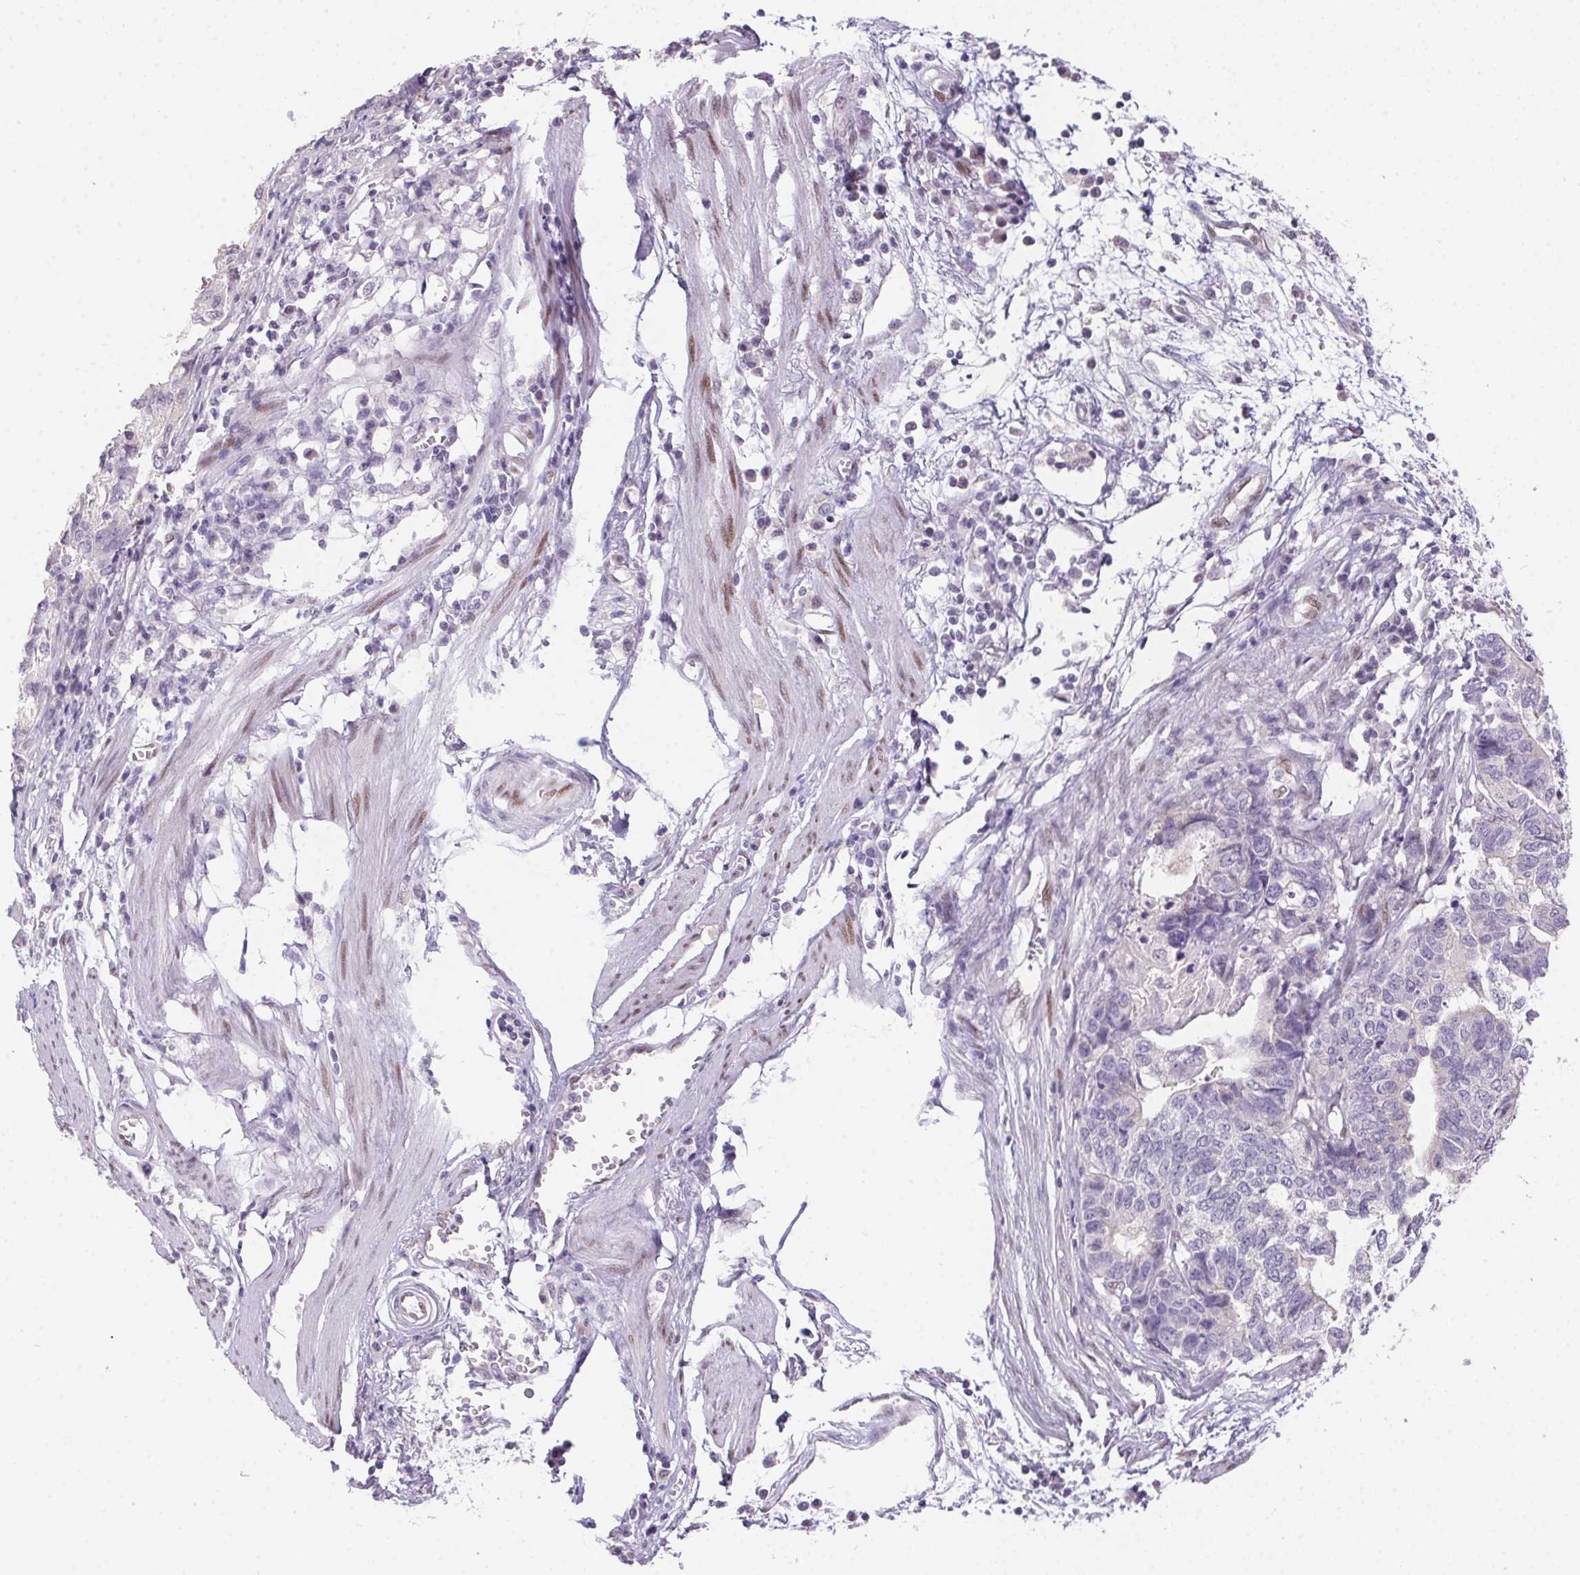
{"staining": {"intensity": "negative", "quantity": "none", "location": "none"}, "tissue": "stomach cancer", "cell_type": "Tumor cells", "image_type": "cancer", "snomed": [{"axis": "morphology", "description": "Adenocarcinoma, NOS"}, {"axis": "topography", "description": "Stomach, upper"}], "caption": "Tumor cells are negative for protein expression in human stomach adenocarcinoma. (Stains: DAB immunohistochemistry (IHC) with hematoxylin counter stain, Microscopy: brightfield microscopy at high magnification).", "gene": "SP9", "patient": {"sex": "female", "age": 67}}